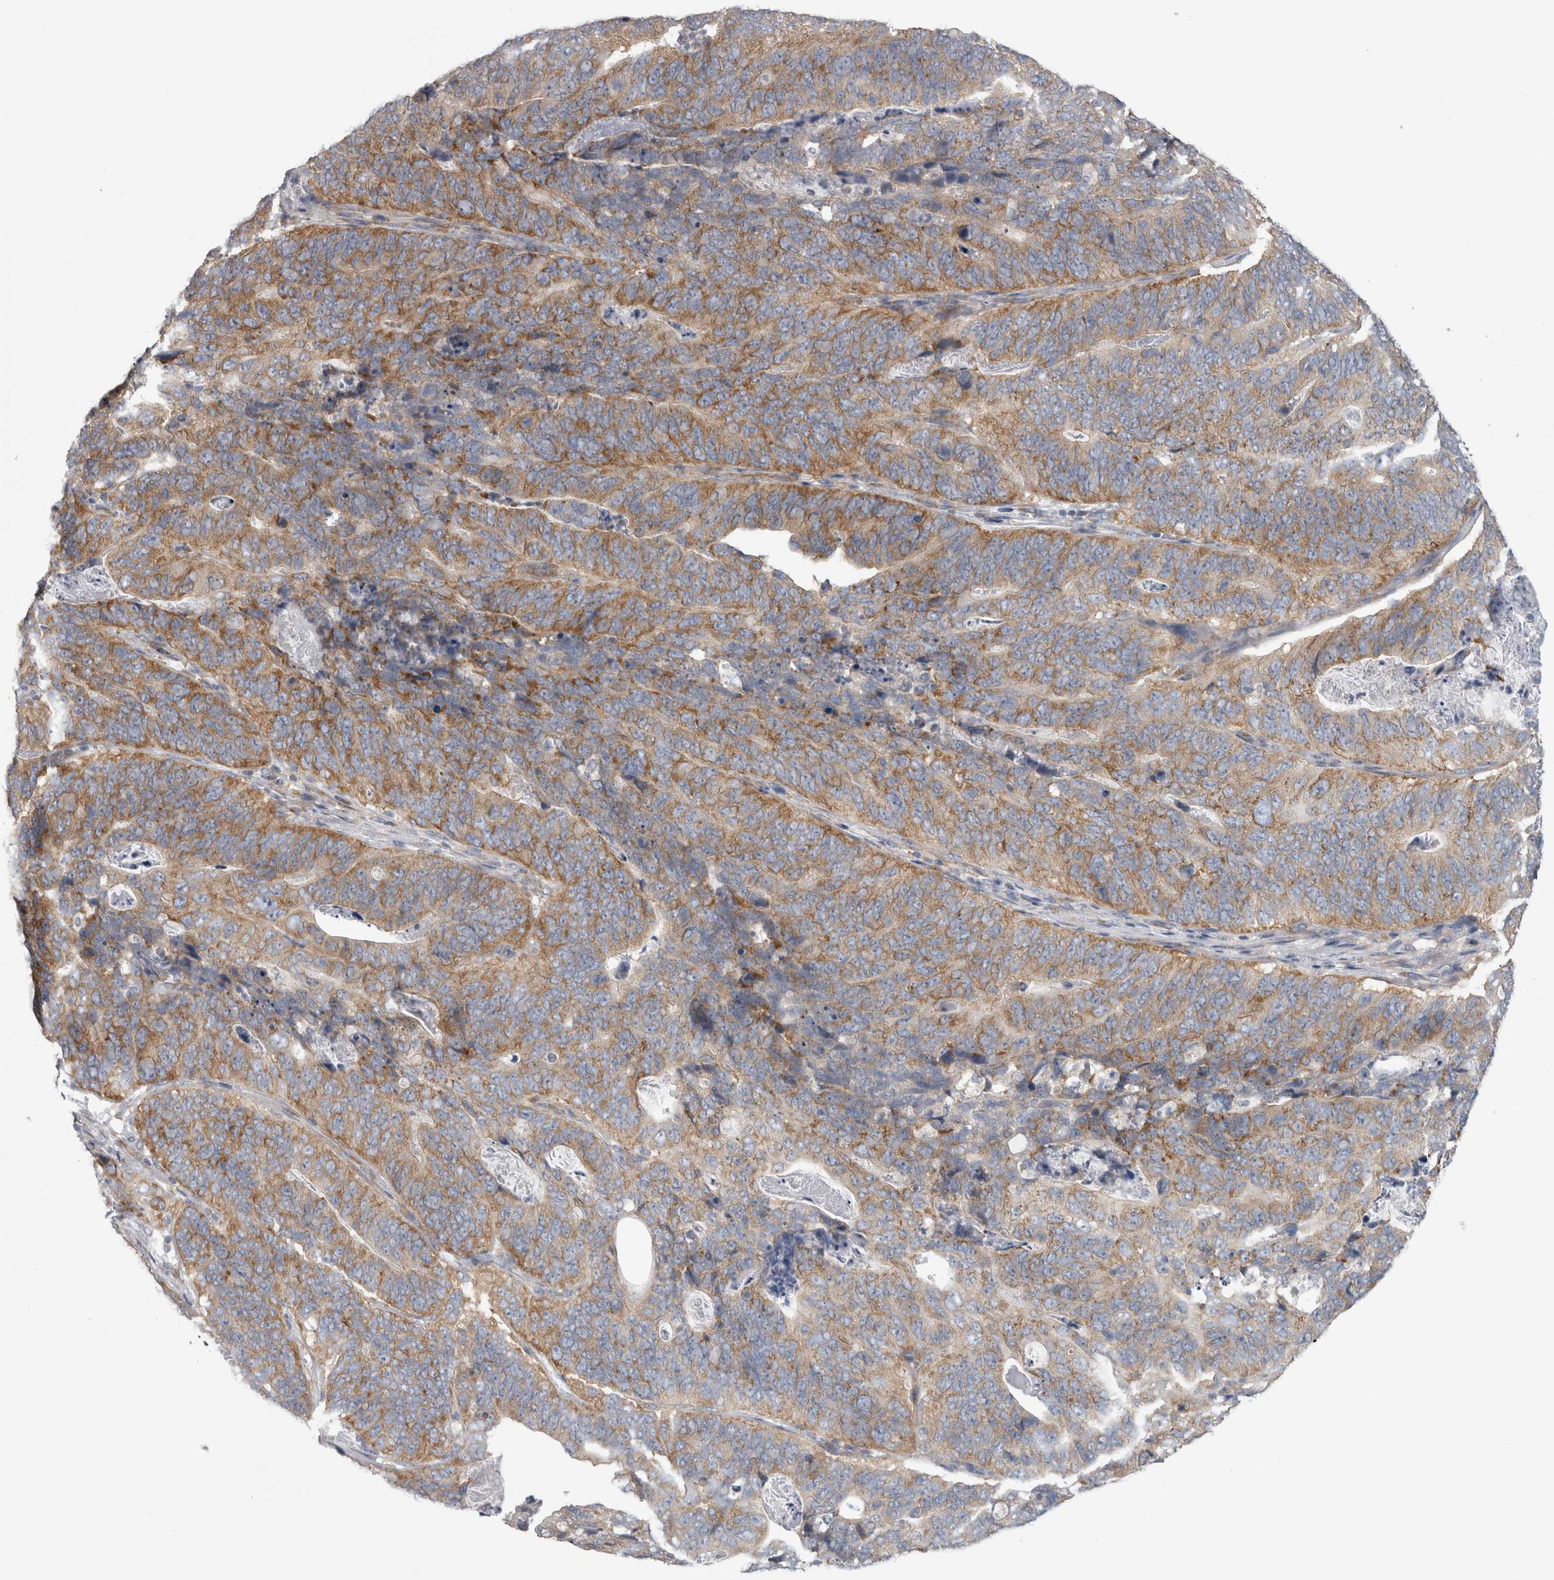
{"staining": {"intensity": "moderate", "quantity": ">75%", "location": "cytoplasmic/membranous"}, "tissue": "stomach cancer", "cell_type": "Tumor cells", "image_type": "cancer", "snomed": [{"axis": "morphology", "description": "Normal tissue, NOS"}, {"axis": "morphology", "description": "Adenocarcinoma, NOS"}, {"axis": "topography", "description": "Stomach"}], "caption": "DAB (3,3'-diaminobenzidine) immunohistochemical staining of human adenocarcinoma (stomach) shows moderate cytoplasmic/membranous protein staining in approximately >75% of tumor cells. (DAB IHC, brown staining for protein, blue staining for nuclei).", "gene": "PRRC2C", "patient": {"sex": "female", "age": 89}}